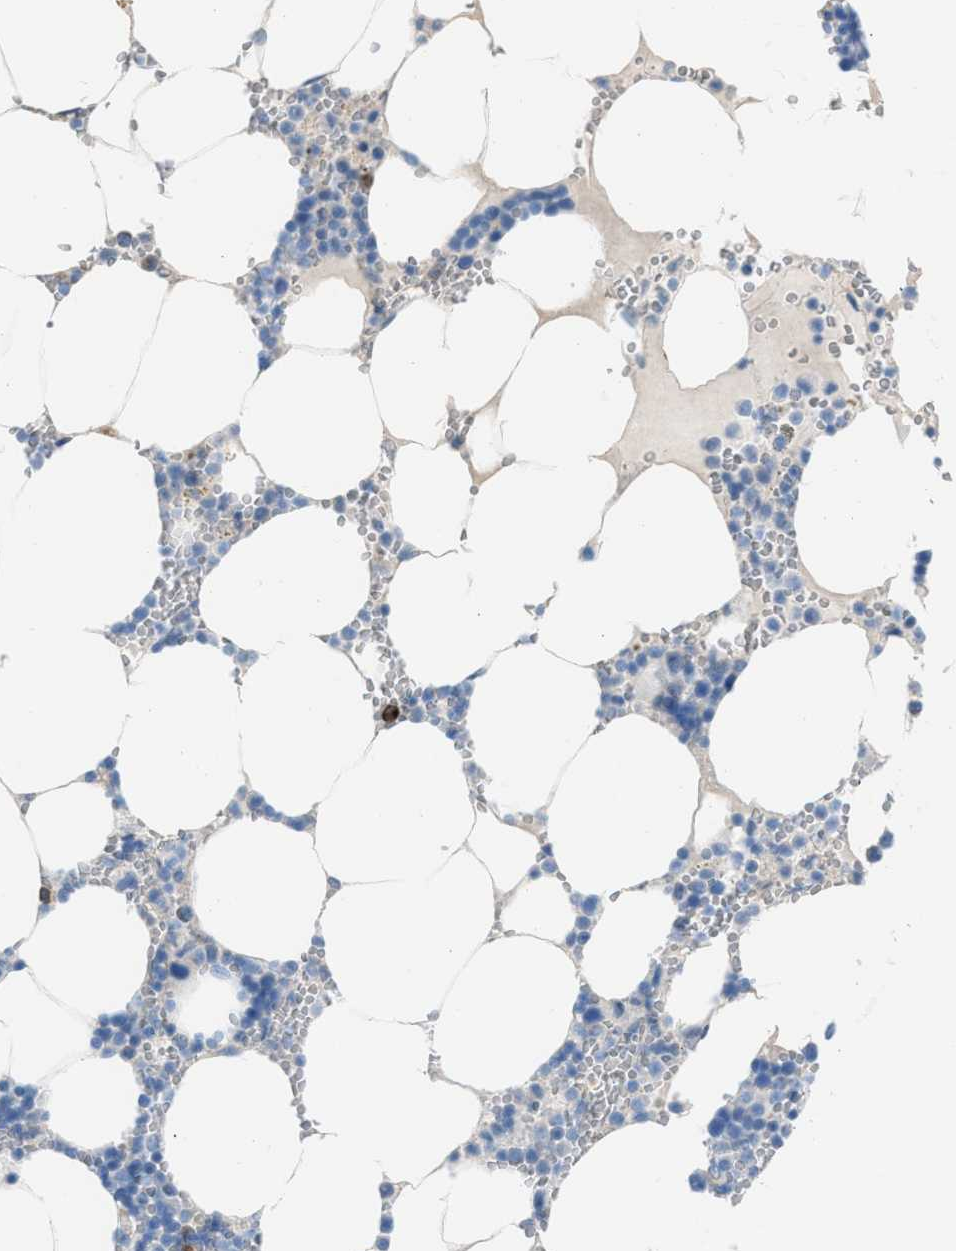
{"staining": {"intensity": "moderate", "quantity": "<25%", "location": "cytoplasmic/membranous"}, "tissue": "bone marrow", "cell_type": "Hematopoietic cells", "image_type": "normal", "snomed": [{"axis": "morphology", "description": "Normal tissue, NOS"}, {"axis": "topography", "description": "Bone marrow"}], "caption": "Immunohistochemical staining of benign bone marrow demonstrates low levels of moderate cytoplasmic/membranous staining in about <25% of hematopoietic cells.", "gene": "CLEC10A", "patient": {"sex": "male", "age": 70}}